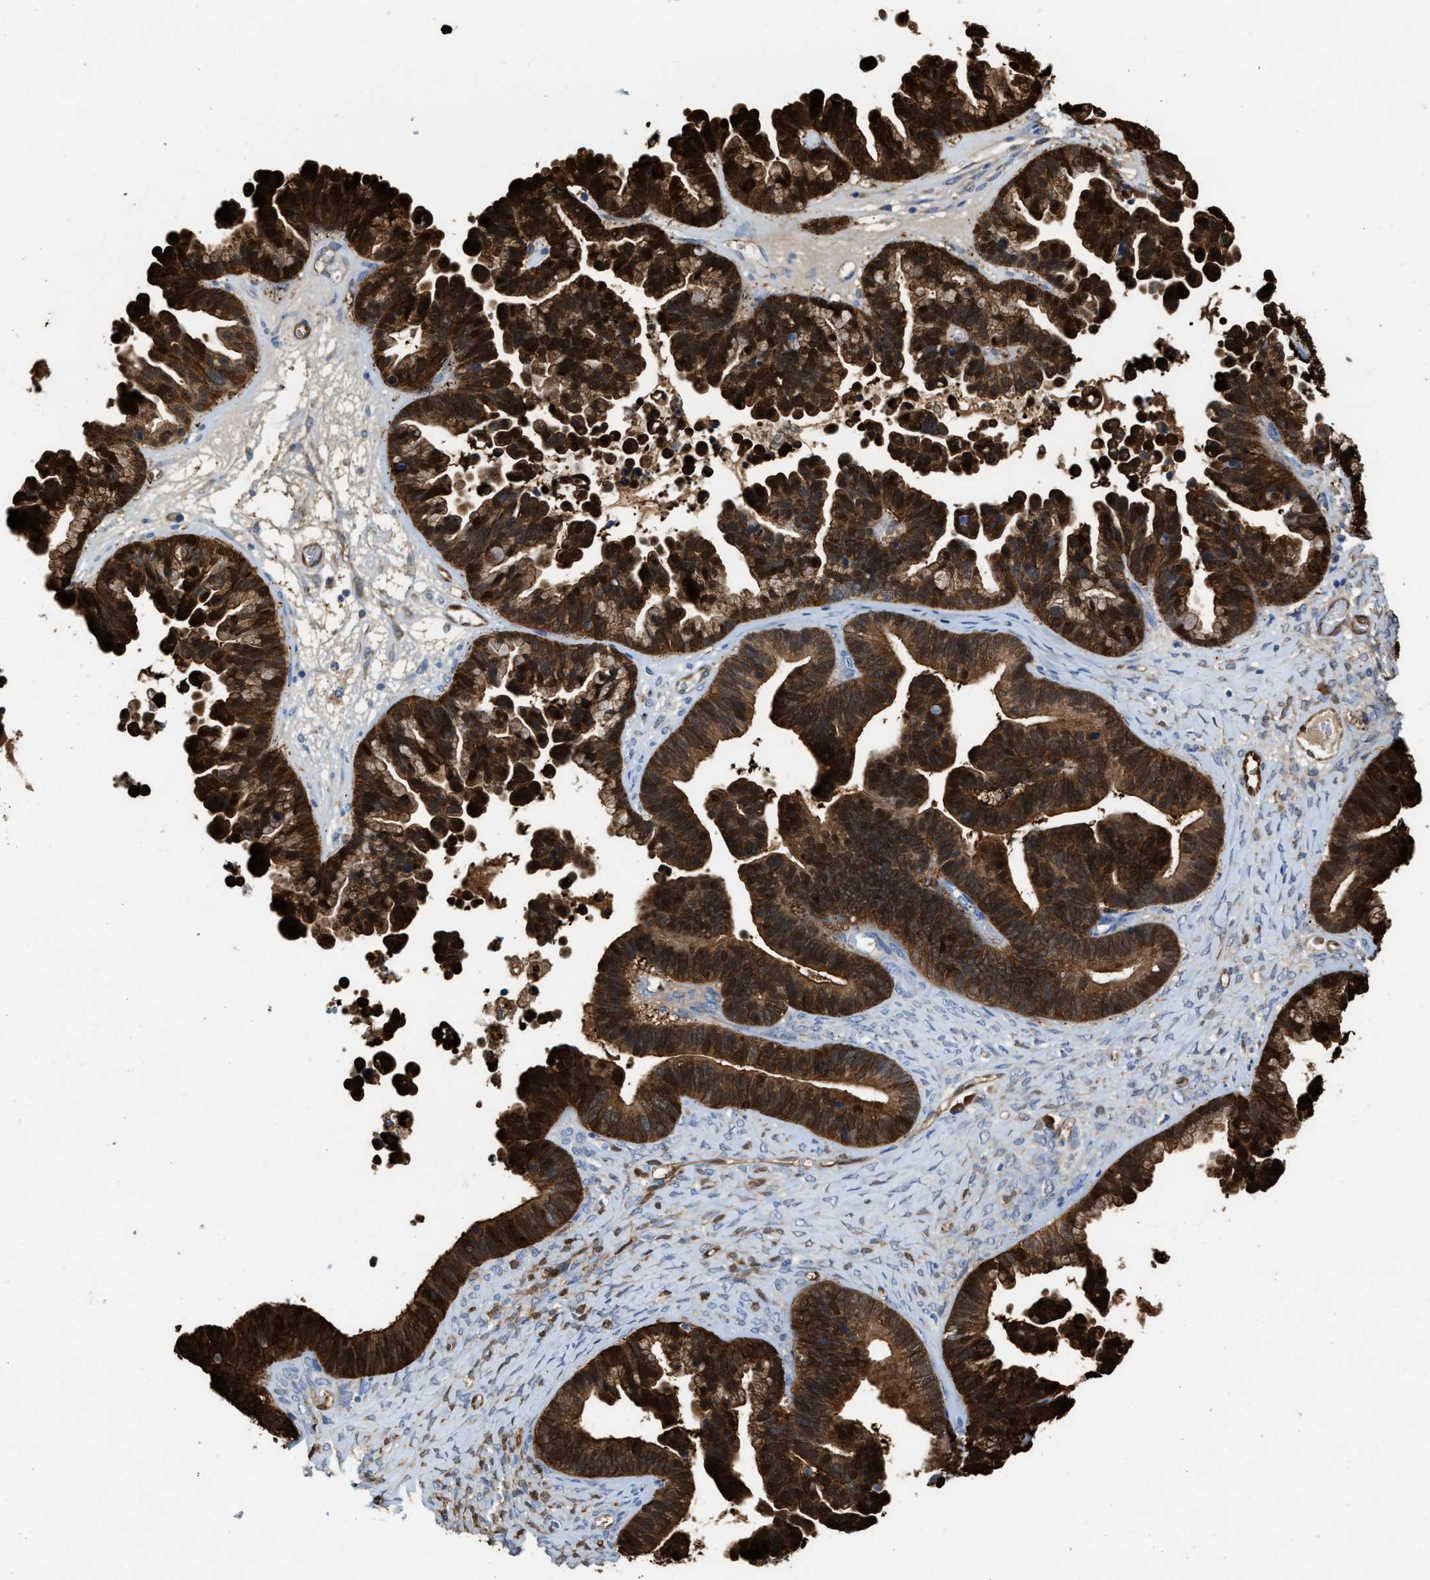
{"staining": {"intensity": "strong", "quantity": ">75%", "location": "cytoplasmic/membranous,nuclear"}, "tissue": "ovarian cancer", "cell_type": "Tumor cells", "image_type": "cancer", "snomed": [{"axis": "morphology", "description": "Cystadenocarcinoma, serous, NOS"}, {"axis": "topography", "description": "Ovary"}], "caption": "DAB immunohistochemical staining of serous cystadenocarcinoma (ovarian) displays strong cytoplasmic/membranous and nuclear protein positivity in approximately >75% of tumor cells.", "gene": "ASS1", "patient": {"sex": "female", "age": 56}}